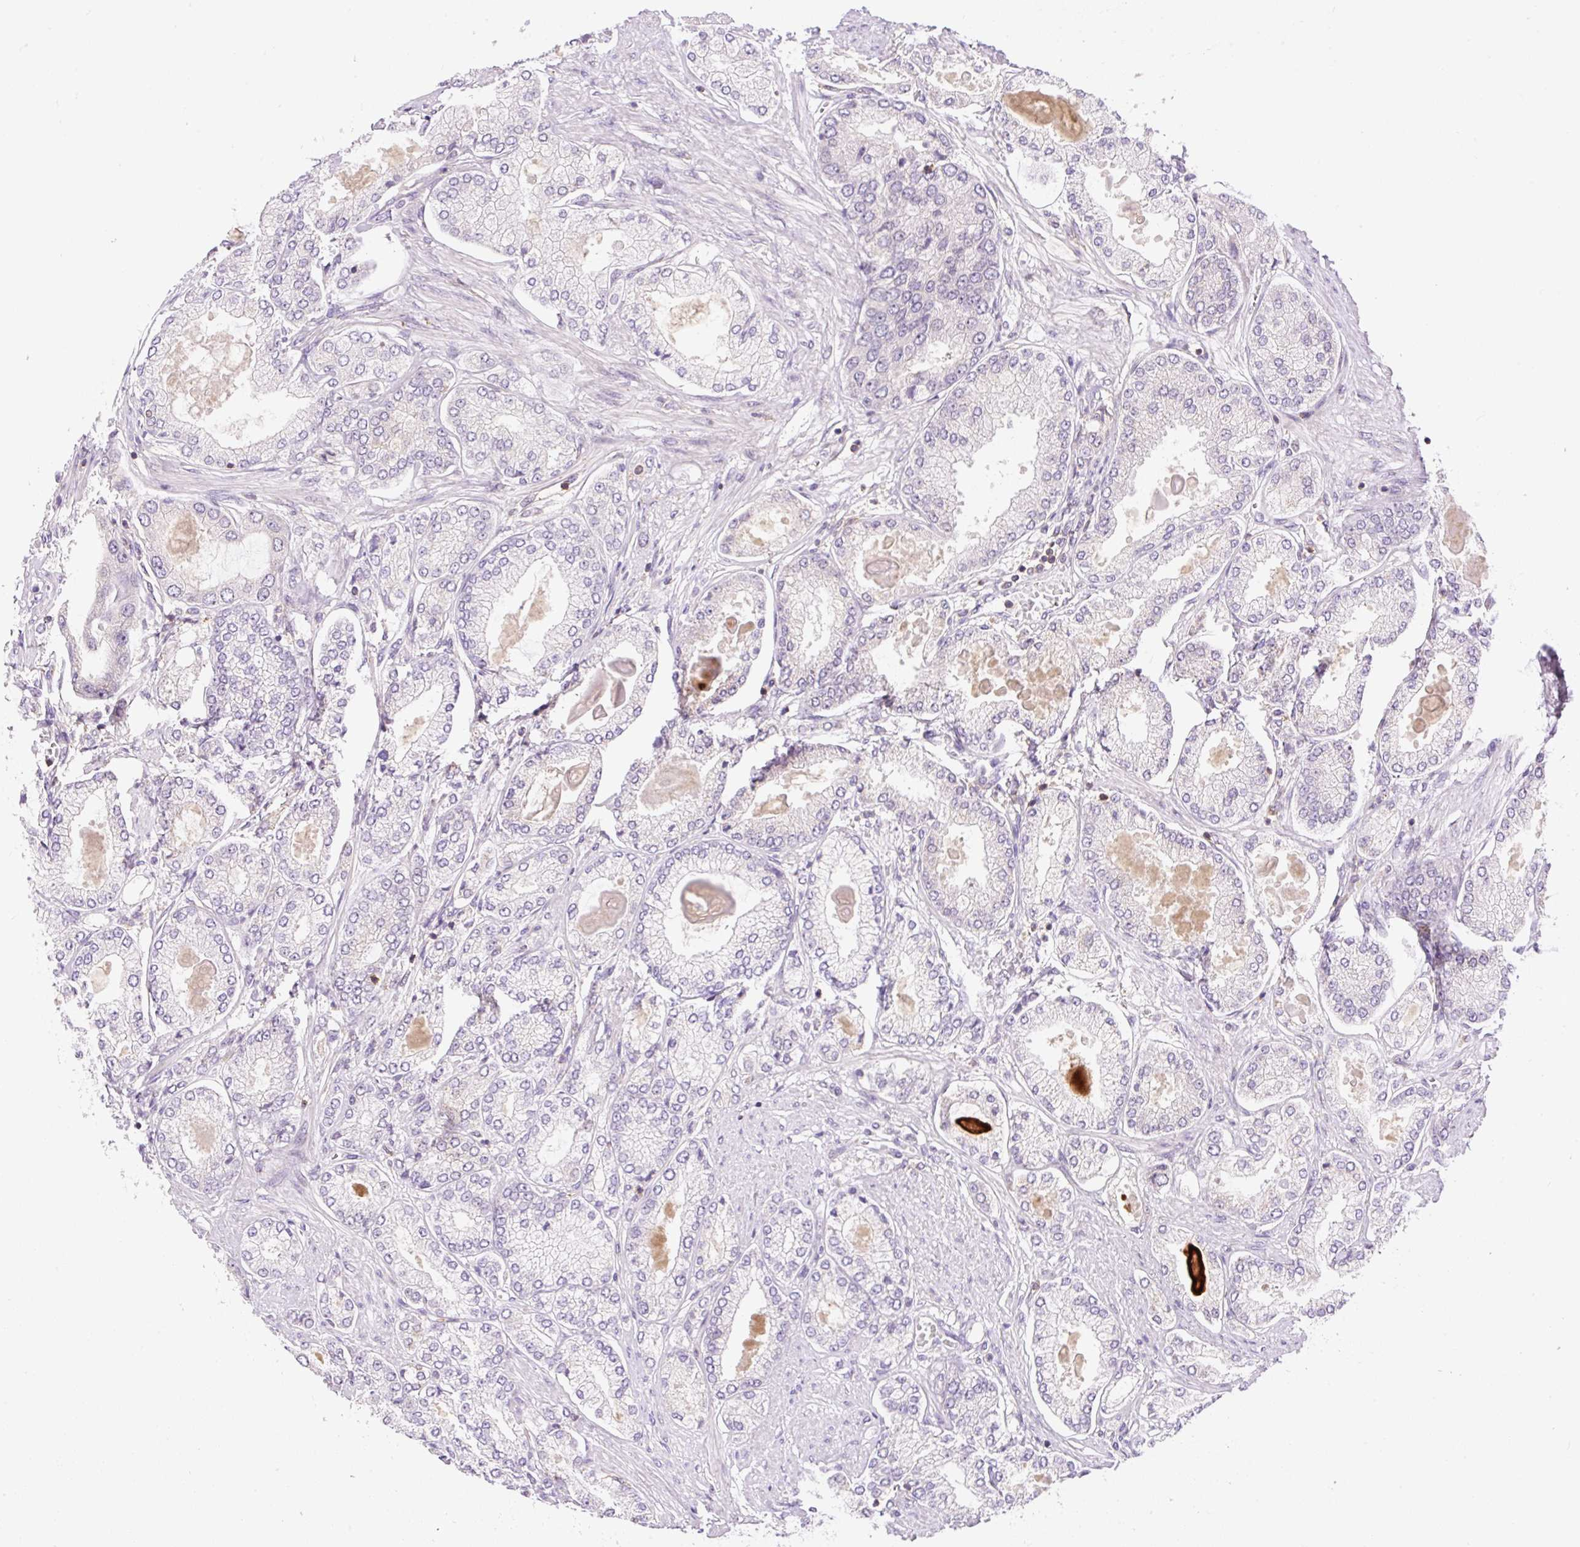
{"staining": {"intensity": "negative", "quantity": "none", "location": "none"}, "tissue": "prostate cancer", "cell_type": "Tumor cells", "image_type": "cancer", "snomed": [{"axis": "morphology", "description": "Adenocarcinoma, High grade"}, {"axis": "topography", "description": "Prostate"}], "caption": "IHC photomicrograph of neoplastic tissue: prostate adenocarcinoma (high-grade) stained with DAB reveals no significant protein staining in tumor cells.", "gene": "CARD11", "patient": {"sex": "male", "age": 68}}